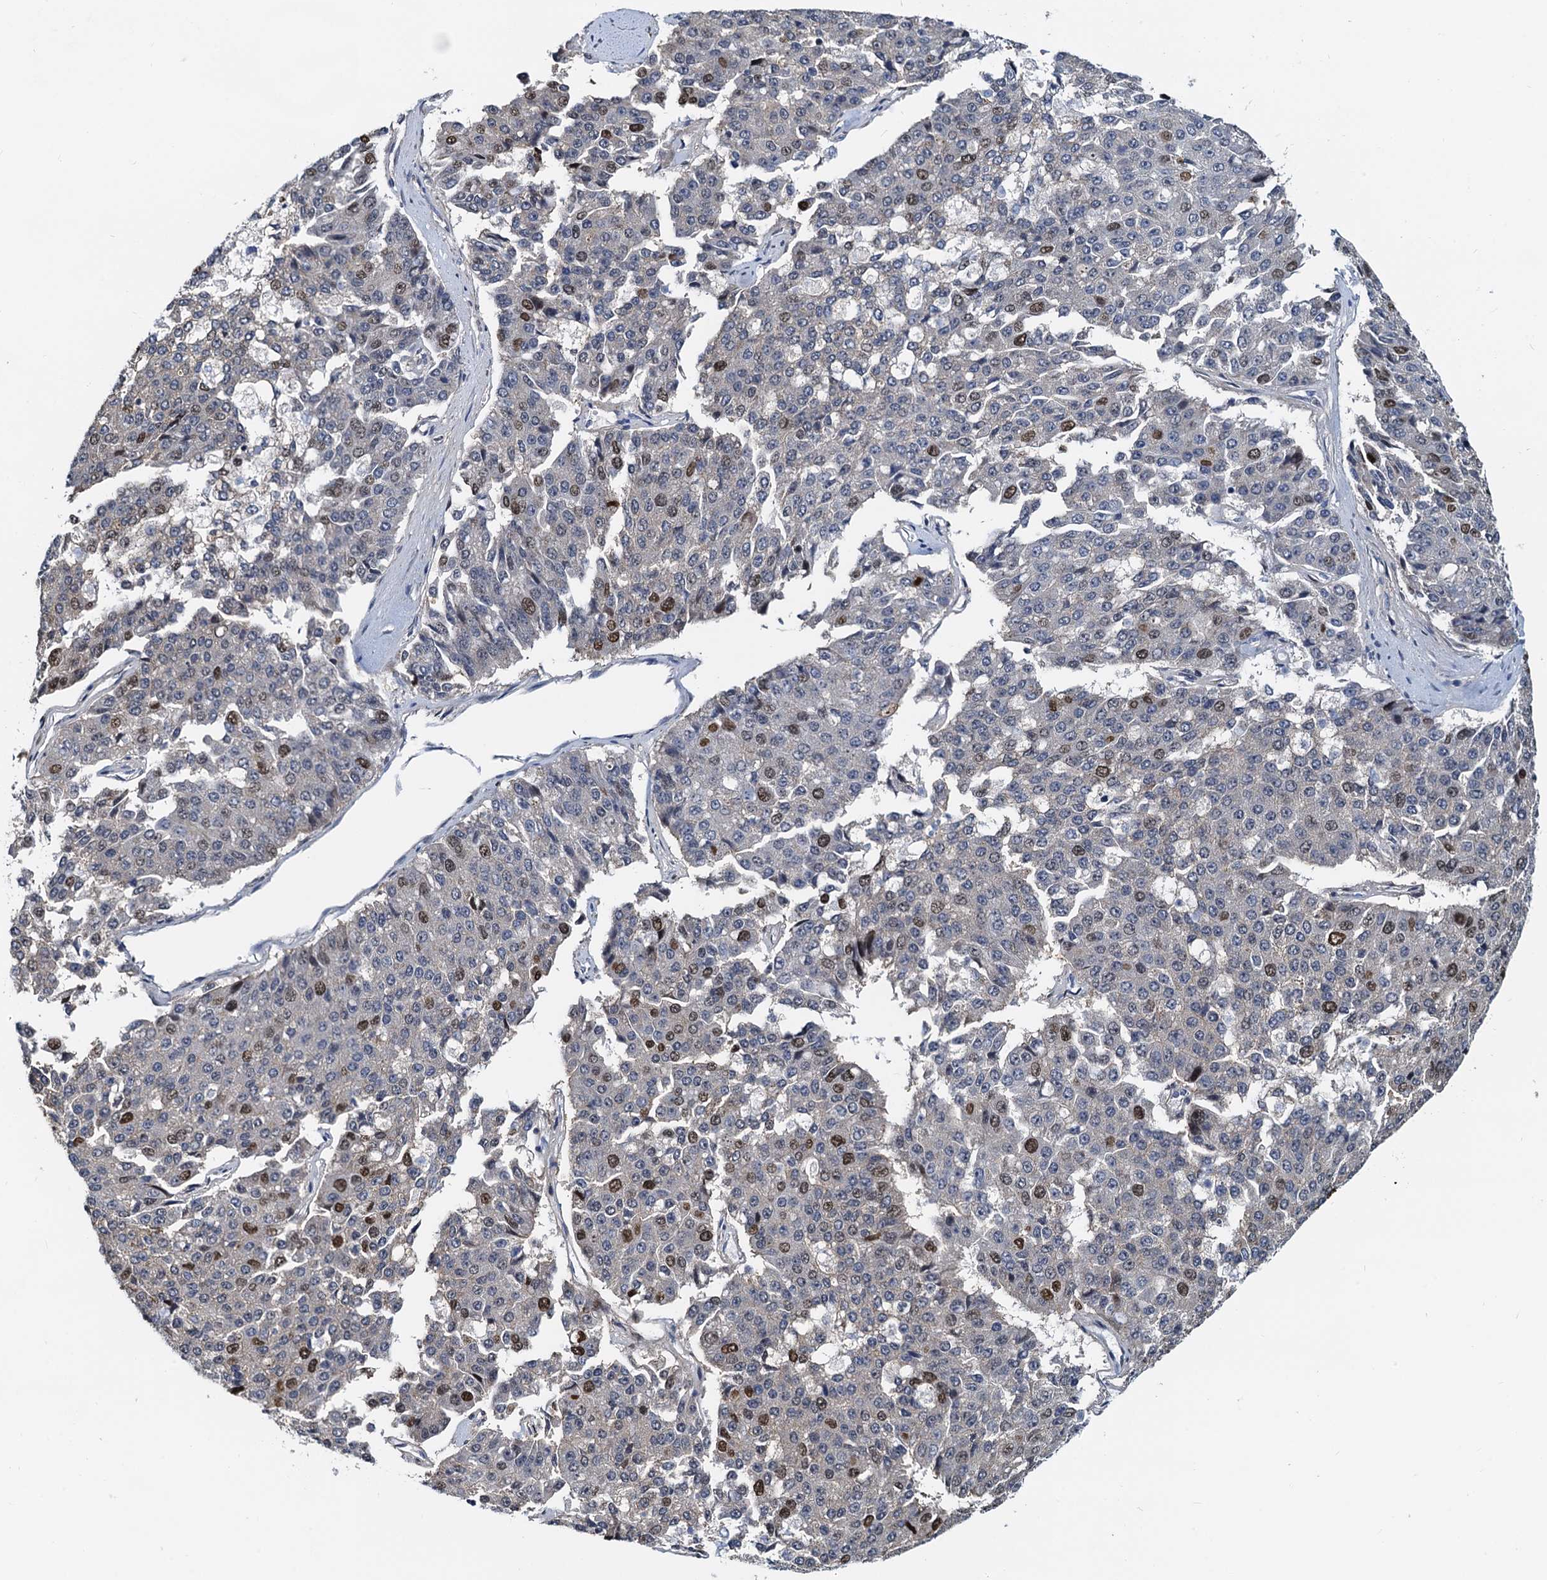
{"staining": {"intensity": "moderate", "quantity": "<25%", "location": "nuclear"}, "tissue": "pancreatic cancer", "cell_type": "Tumor cells", "image_type": "cancer", "snomed": [{"axis": "morphology", "description": "Adenocarcinoma, NOS"}, {"axis": "topography", "description": "Pancreas"}], "caption": "Human pancreatic cancer (adenocarcinoma) stained with a brown dye reveals moderate nuclear positive expression in approximately <25% of tumor cells.", "gene": "PTGES3", "patient": {"sex": "male", "age": 50}}